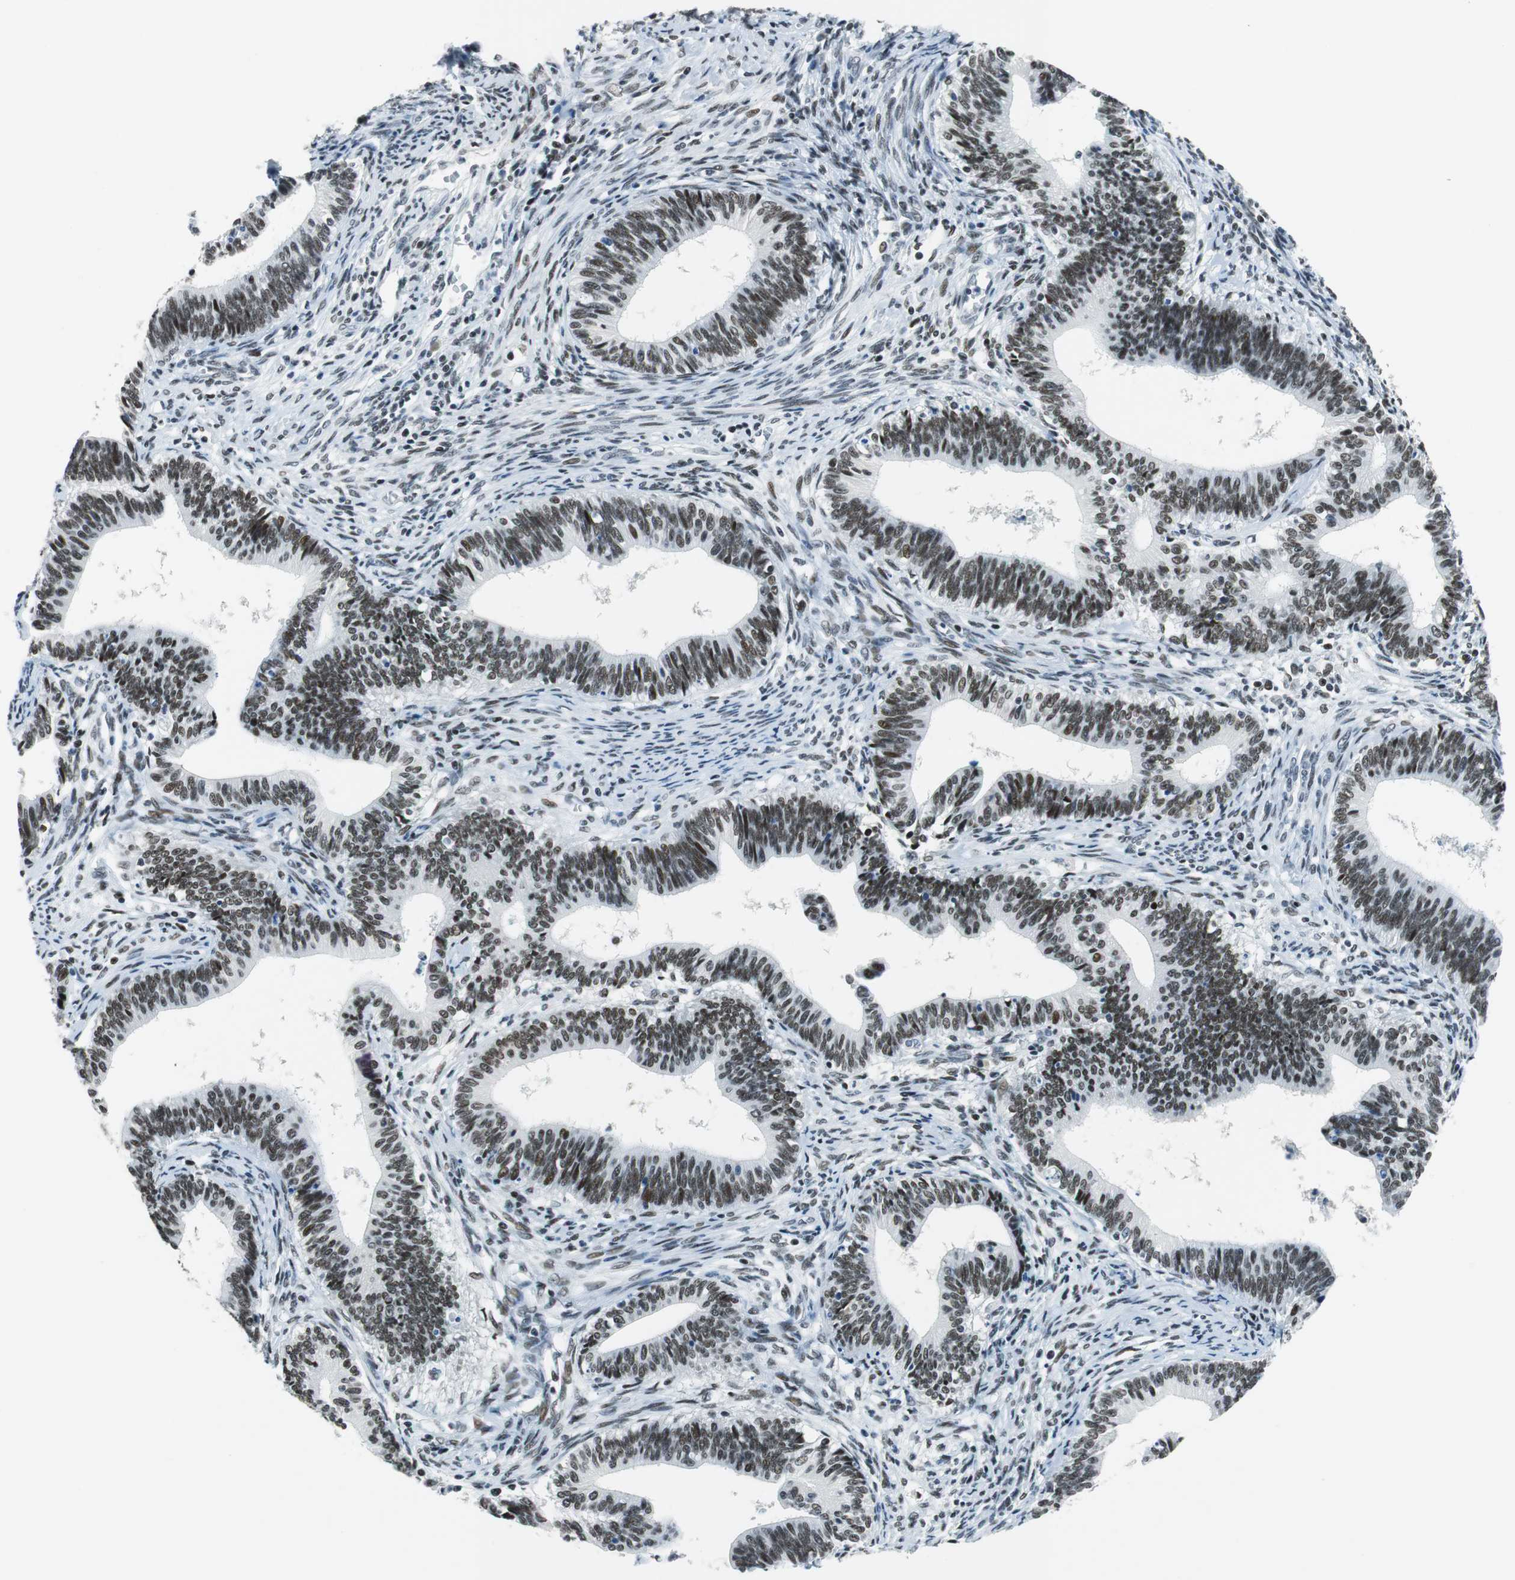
{"staining": {"intensity": "moderate", "quantity": ">75%", "location": "nuclear"}, "tissue": "cervical cancer", "cell_type": "Tumor cells", "image_type": "cancer", "snomed": [{"axis": "morphology", "description": "Adenocarcinoma, NOS"}, {"axis": "topography", "description": "Cervix"}], "caption": "Moderate nuclear positivity is present in approximately >75% of tumor cells in adenocarcinoma (cervical).", "gene": "HDAC3", "patient": {"sex": "female", "age": 44}}